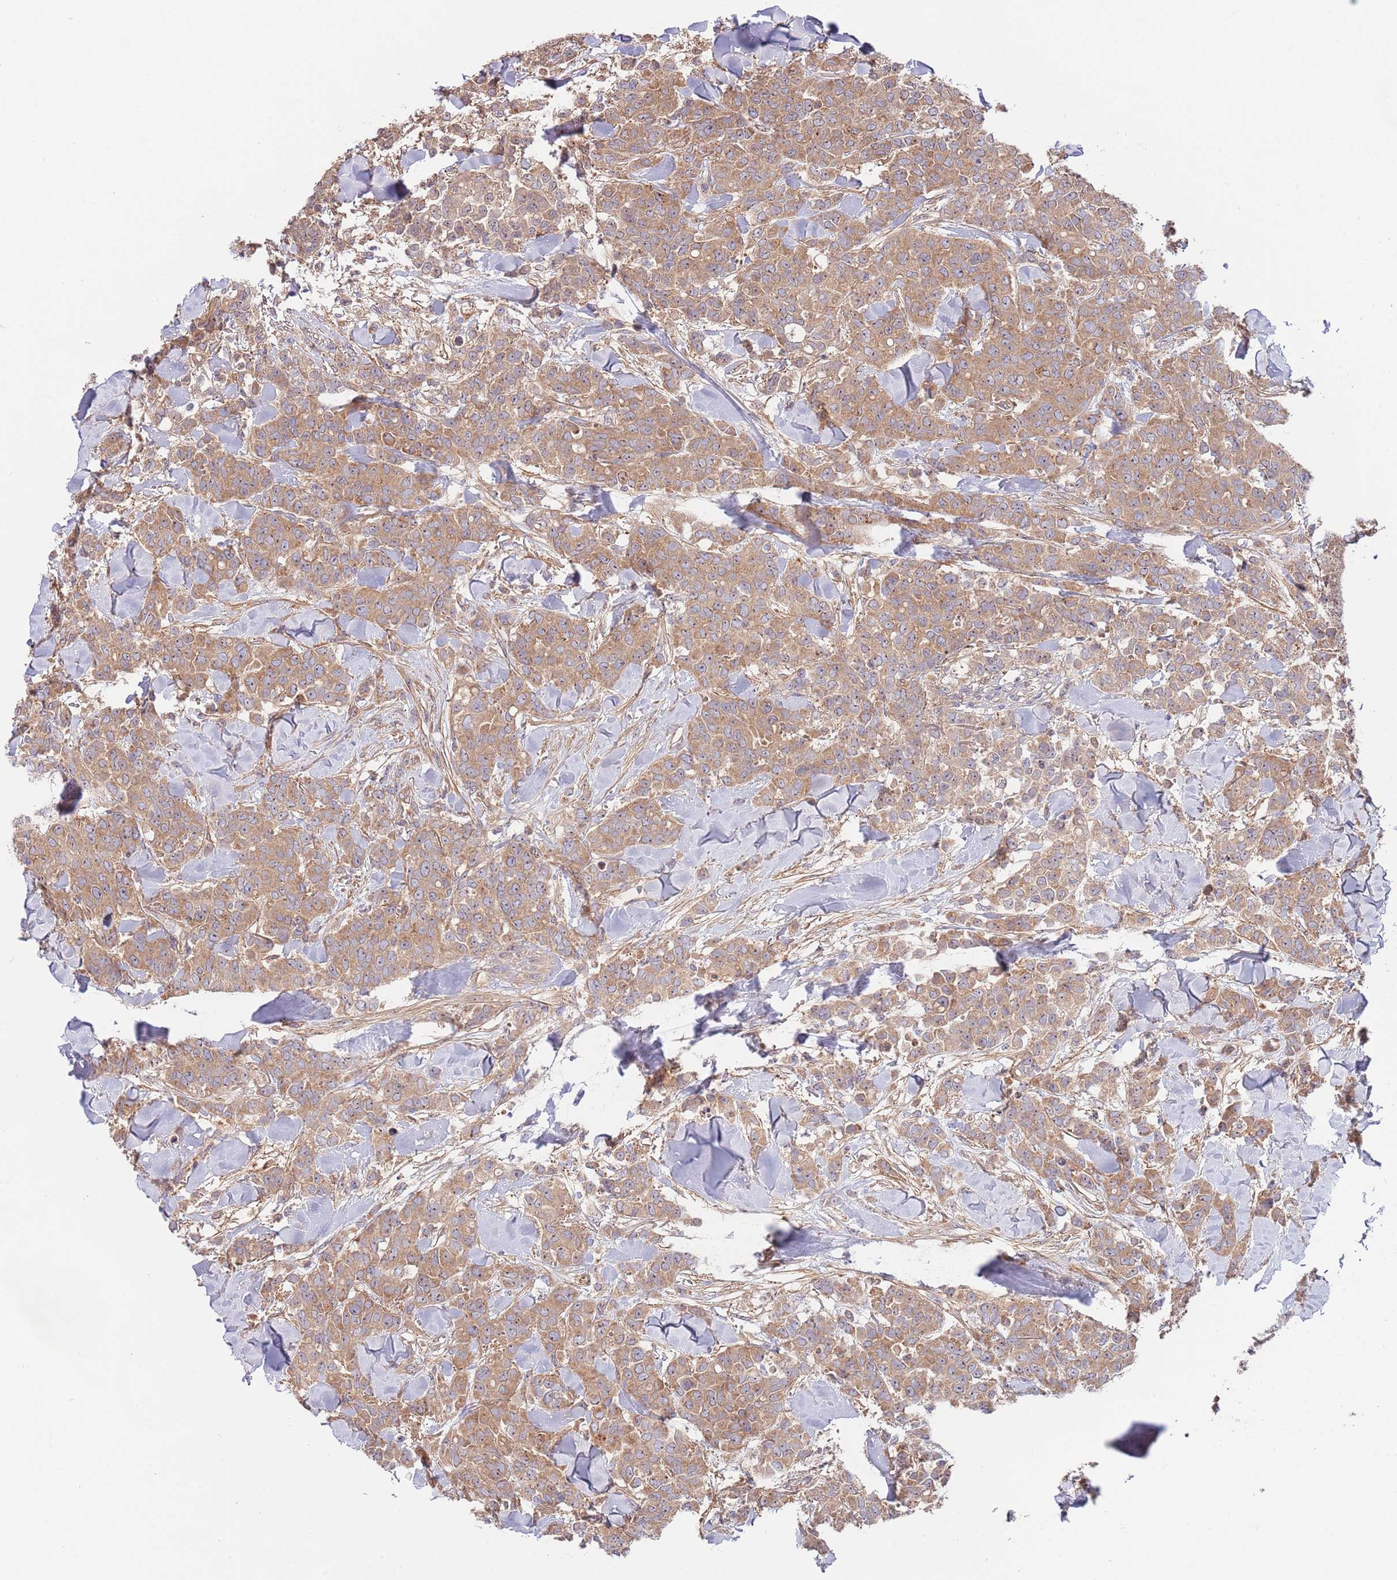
{"staining": {"intensity": "moderate", "quantity": ">75%", "location": "cytoplasmic/membranous"}, "tissue": "breast cancer", "cell_type": "Tumor cells", "image_type": "cancer", "snomed": [{"axis": "morphology", "description": "Lobular carcinoma"}, {"axis": "topography", "description": "Breast"}], "caption": "Immunohistochemical staining of breast cancer shows moderate cytoplasmic/membranous protein staining in approximately >75% of tumor cells. (Brightfield microscopy of DAB IHC at high magnification).", "gene": "EIF3F", "patient": {"sex": "female", "age": 91}}